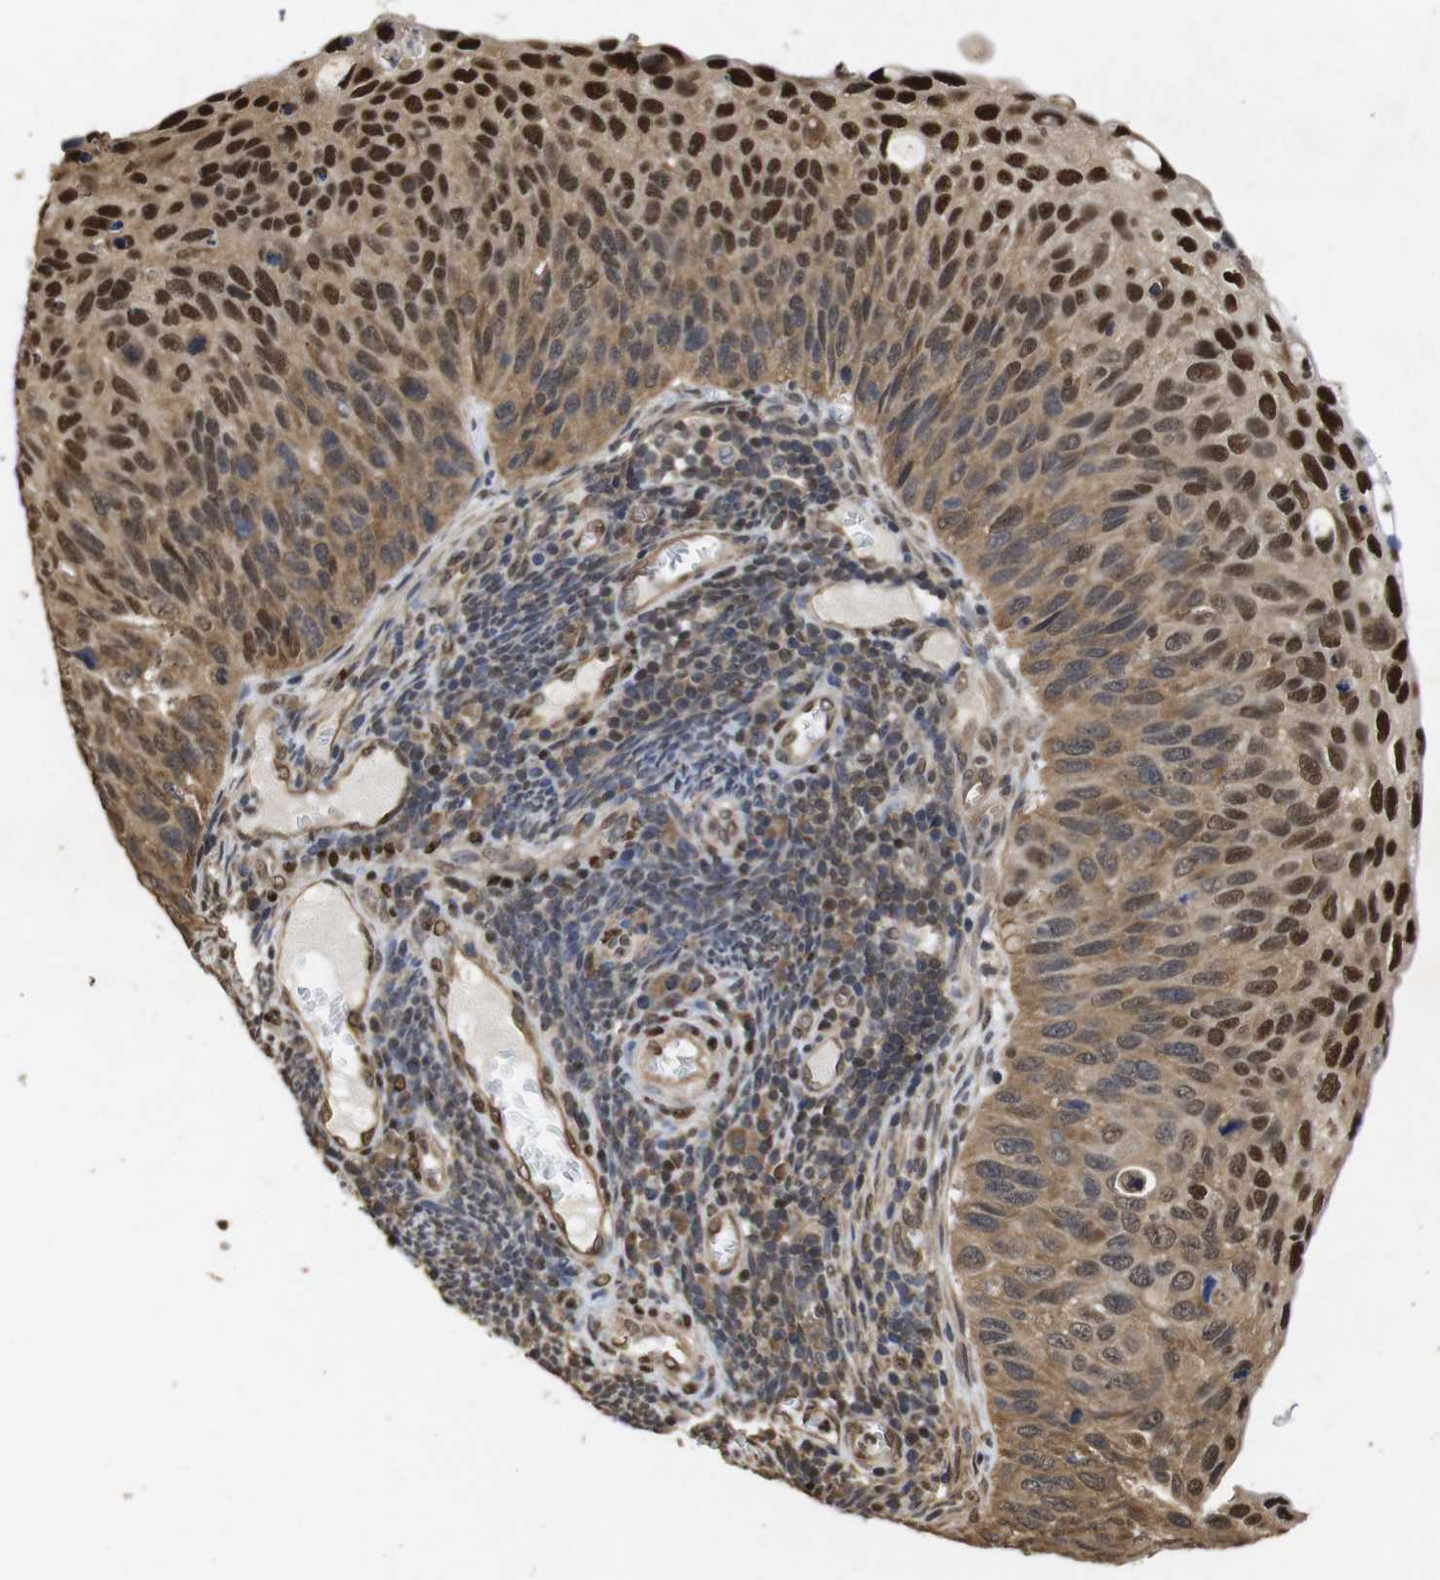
{"staining": {"intensity": "strong", "quantity": ">75%", "location": "cytoplasmic/membranous,nuclear"}, "tissue": "cervical cancer", "cell_type": "Tumor cells", "image_type": "cancer", "snomed": [{"axis": "morphology", "description": "Squamous cell carcinoma, NOS"}, {"axis": "topography", "description": "Cervix"}], "caption": "Immunohistochemistry (IHC) of human cervical cancer (squamous cell carcinoma) shows high levels of strong cytoplasmic/membranous and nuclear staining in approximately >75% of tumor cells.", "gene": "SUMO3", "patient": {"sex": "female", "age": 70}}